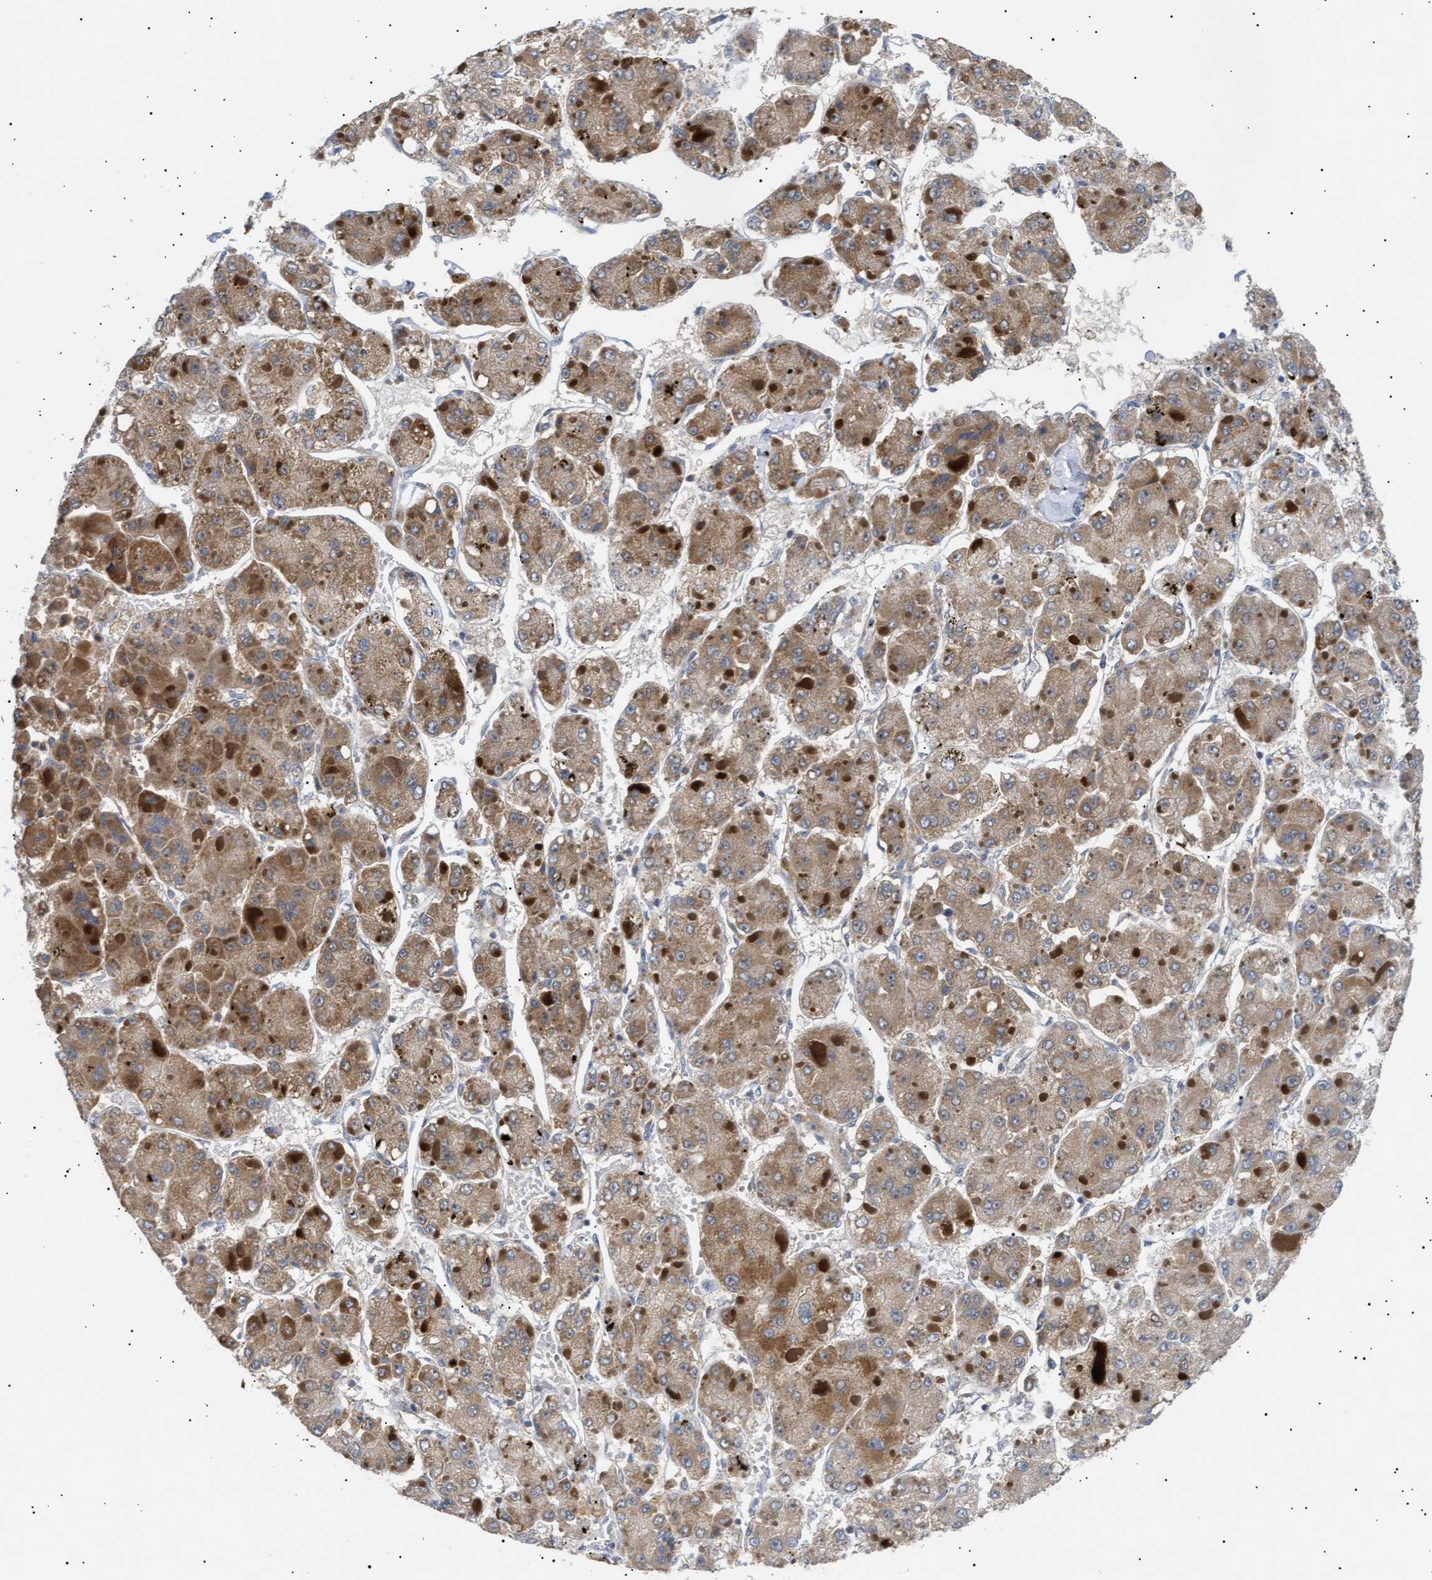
{"staining": {"intensity": "moderate", "quantity": ">75%", "location": "cytoplasmic/membranous"}, "tissue": "liver cancer", "cell_type": "Tumor cells", "image_type": "cancer", "snomed": [{"axis": "morphology", "description": "Carcinoma, Hepatocellular, NOS"}, {"axis": "topography", "description": "Liver"}], "caption": "Brown immunohistochemical staining in liver cancer exhibits moderate cytoplasmic/membranous staining in approximately >75% of tumor cells.", "gene": "SIRT5", "patient": {"sex": "female", "age": 73}}